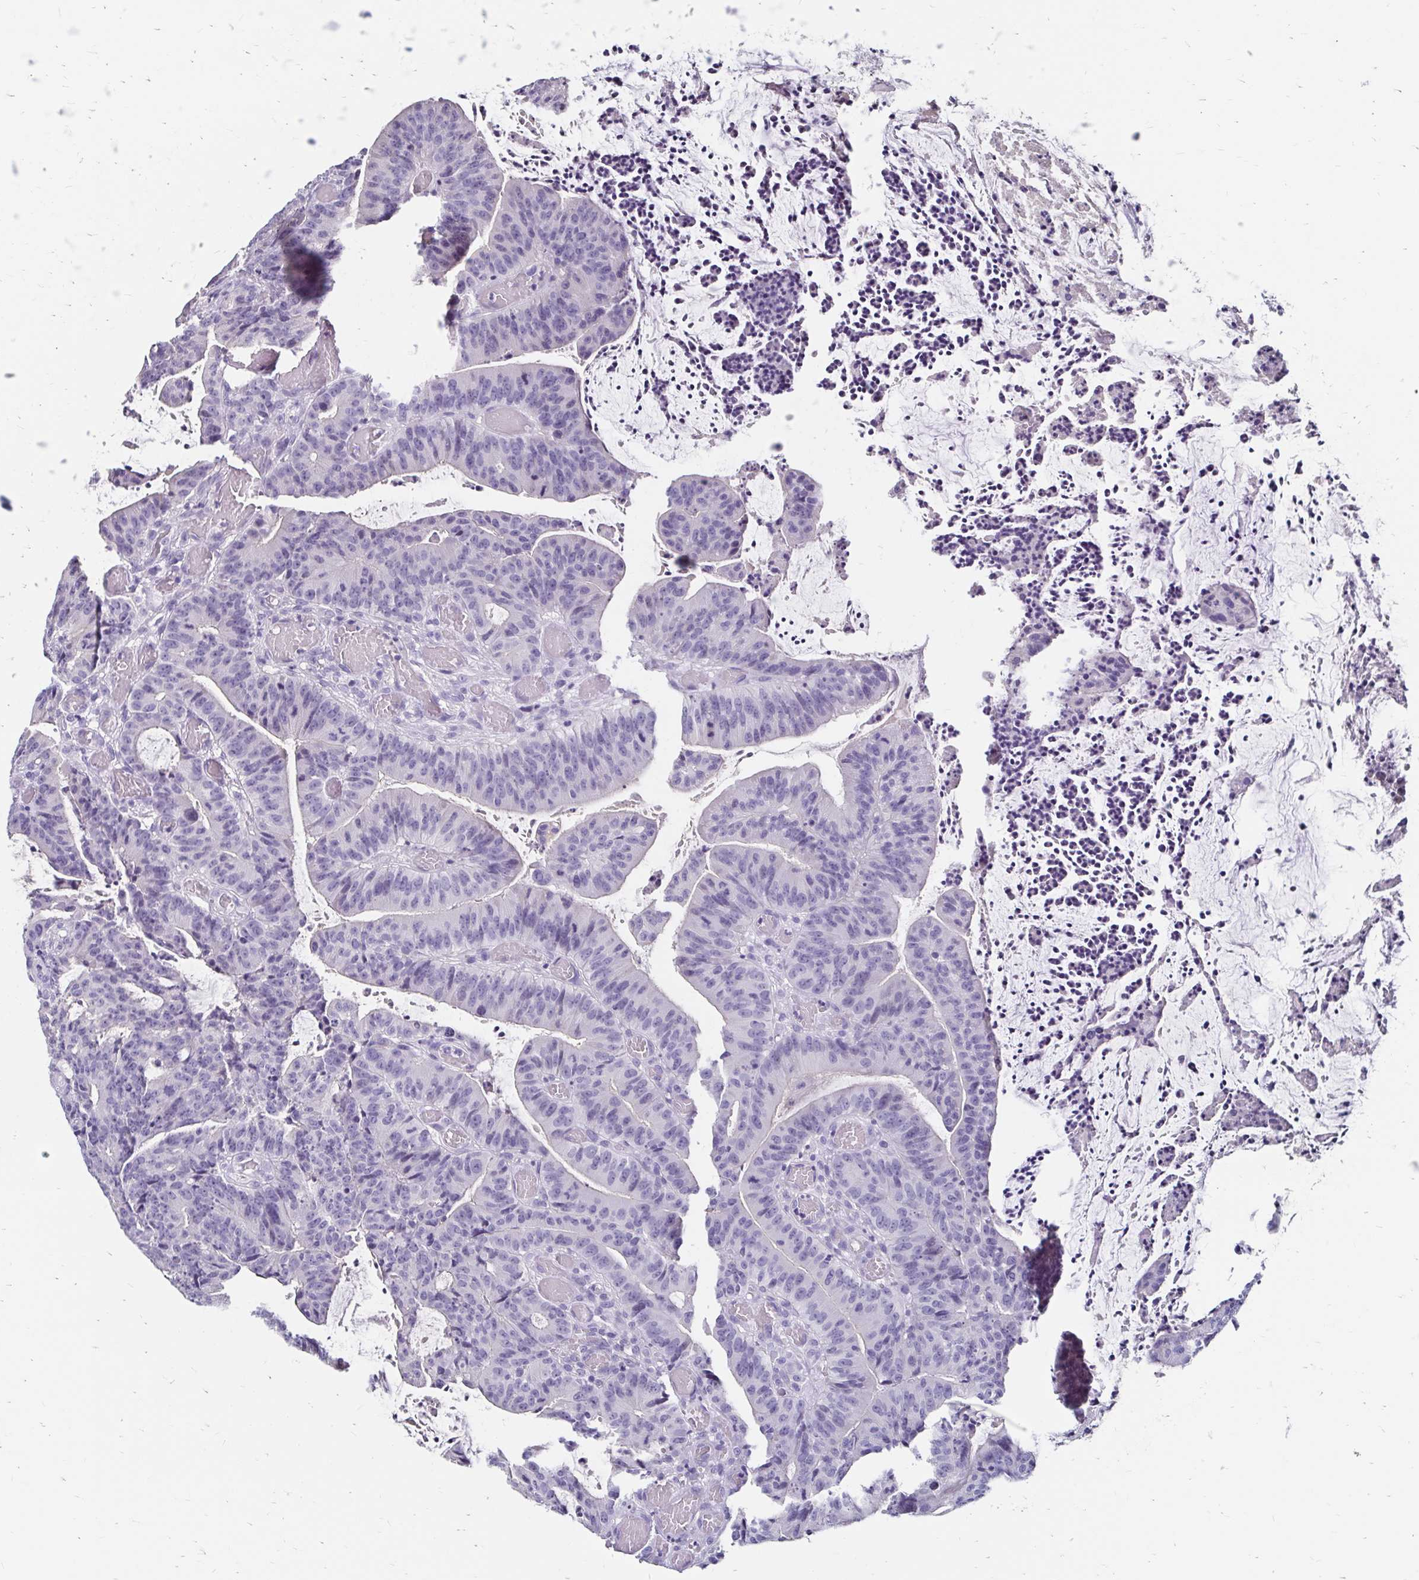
{"staining": {"intensity": "negative", "quantity": "none", "location": "none"}, "tissue": "colorectal cancer", "cell_type": "Tumor cells", "image_type": "cancer", "snomed": [{"axis": "morphology", "description": "Adenocarcinoma, NOS"}, {"axis": "topography", "description": "Colon"}], "caption": "Immunohistochemistry histopathology image of neoplastic tissue: human colorectal cancer stained with DAB exhibits no significant protein positivity in tumor cells.", "gene": "SCG3", "patient": {"sex": "female", "age": 78}}